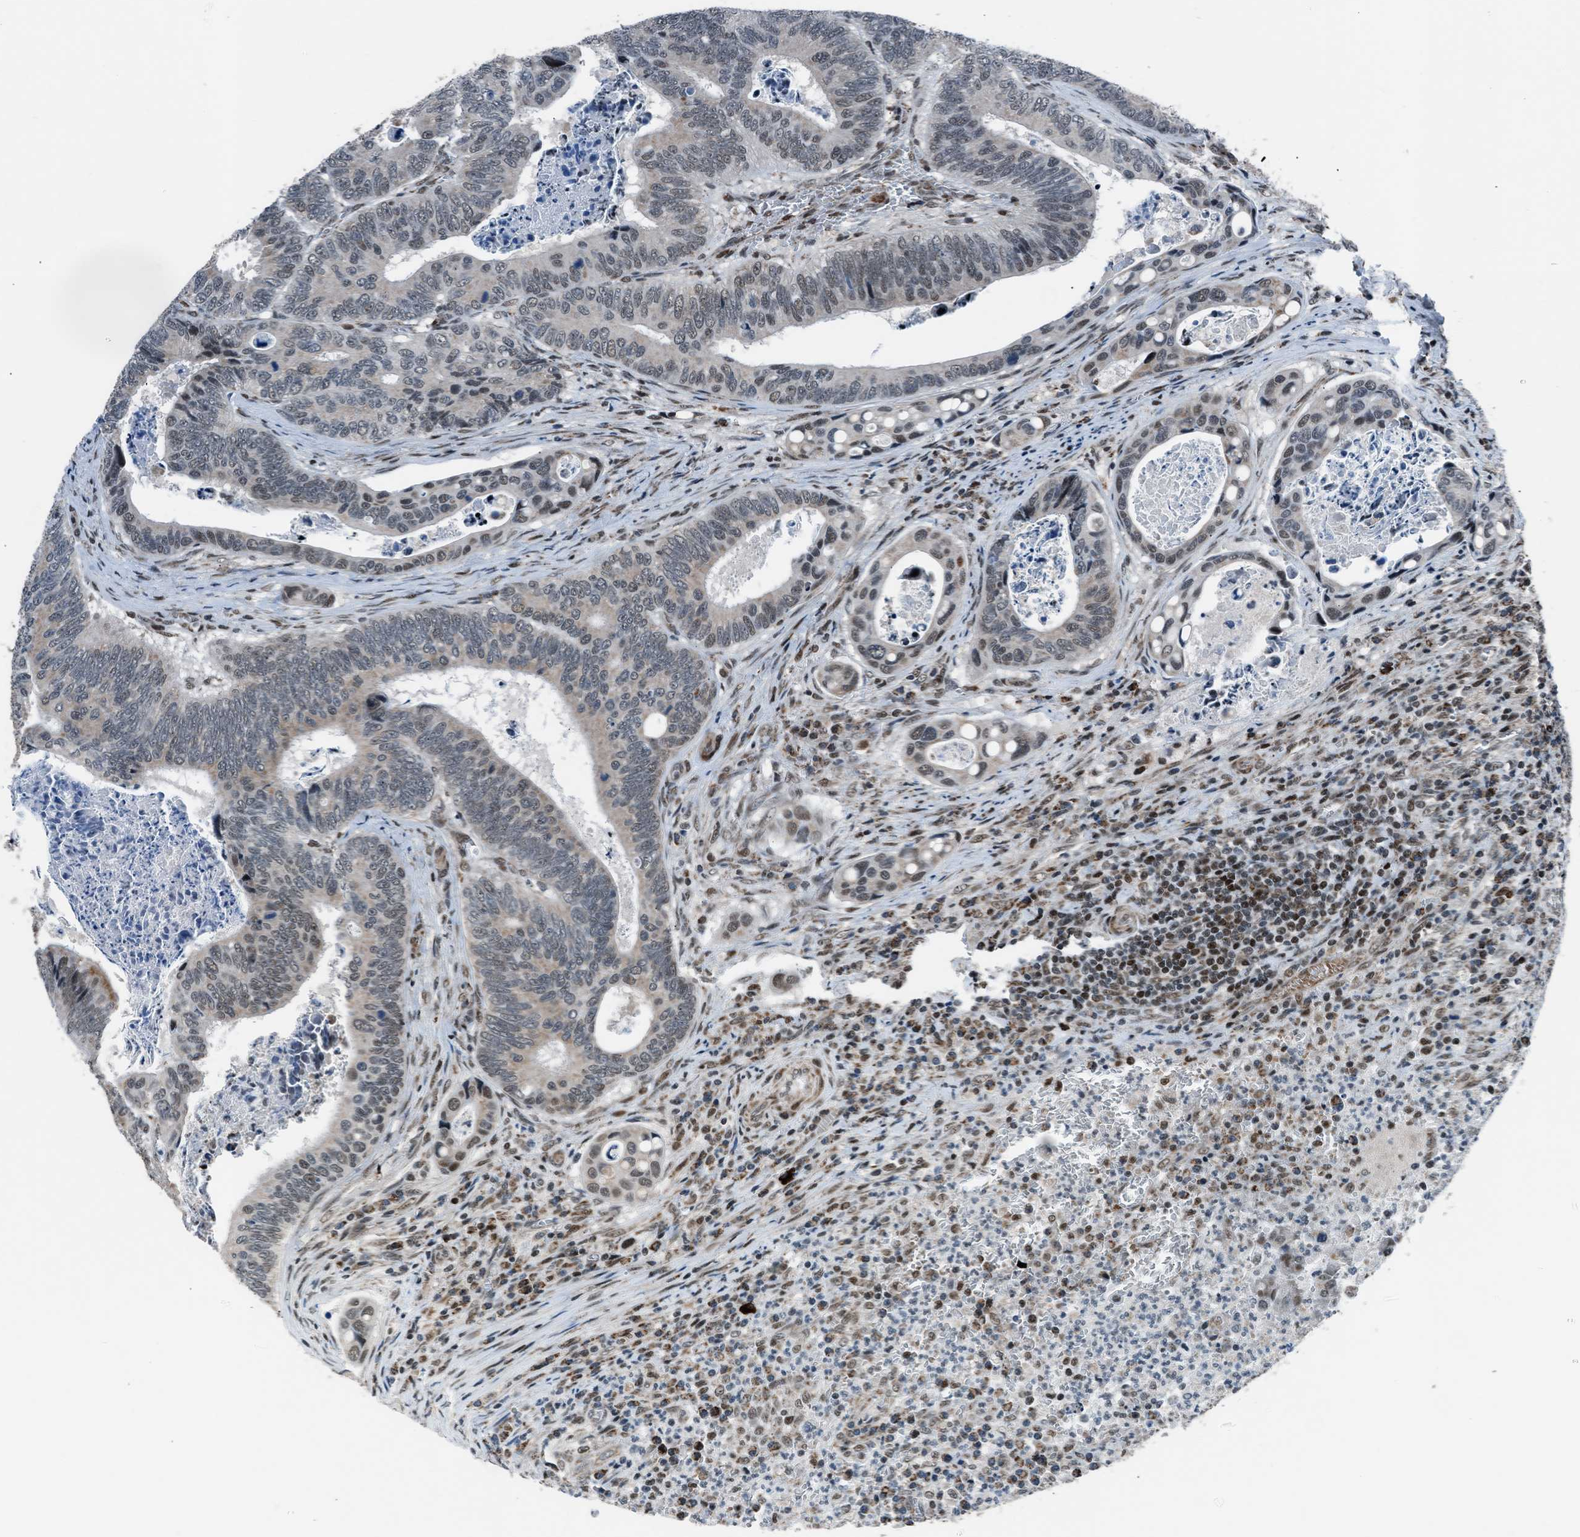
{"staining": {"intensity": "moderate", "quantity": "25%-75%", "location": "cytoplasmic/membranous,nuclear"}, "tissue": "colorectal cancer", "cell_type": "Tumor cells", "image_type": "cancer", "snomed": [{"axis": "morphology", "description": "Inflammation, NOS"}, {"axis": "morphology", "description": "Adenocarcinoma, NOS"}, {"axis": "topography", "description": "Colon"}], "caption": "An image showing moderate cytoplasmic/membranous and nuclear expression in about 25%-75% of tumor cells in adenocarcinoma (colorectal), as visualized by brown immunohistochemical staining.", "gene": "MORC3", "patient": {"sex": "male", "age": 72}}